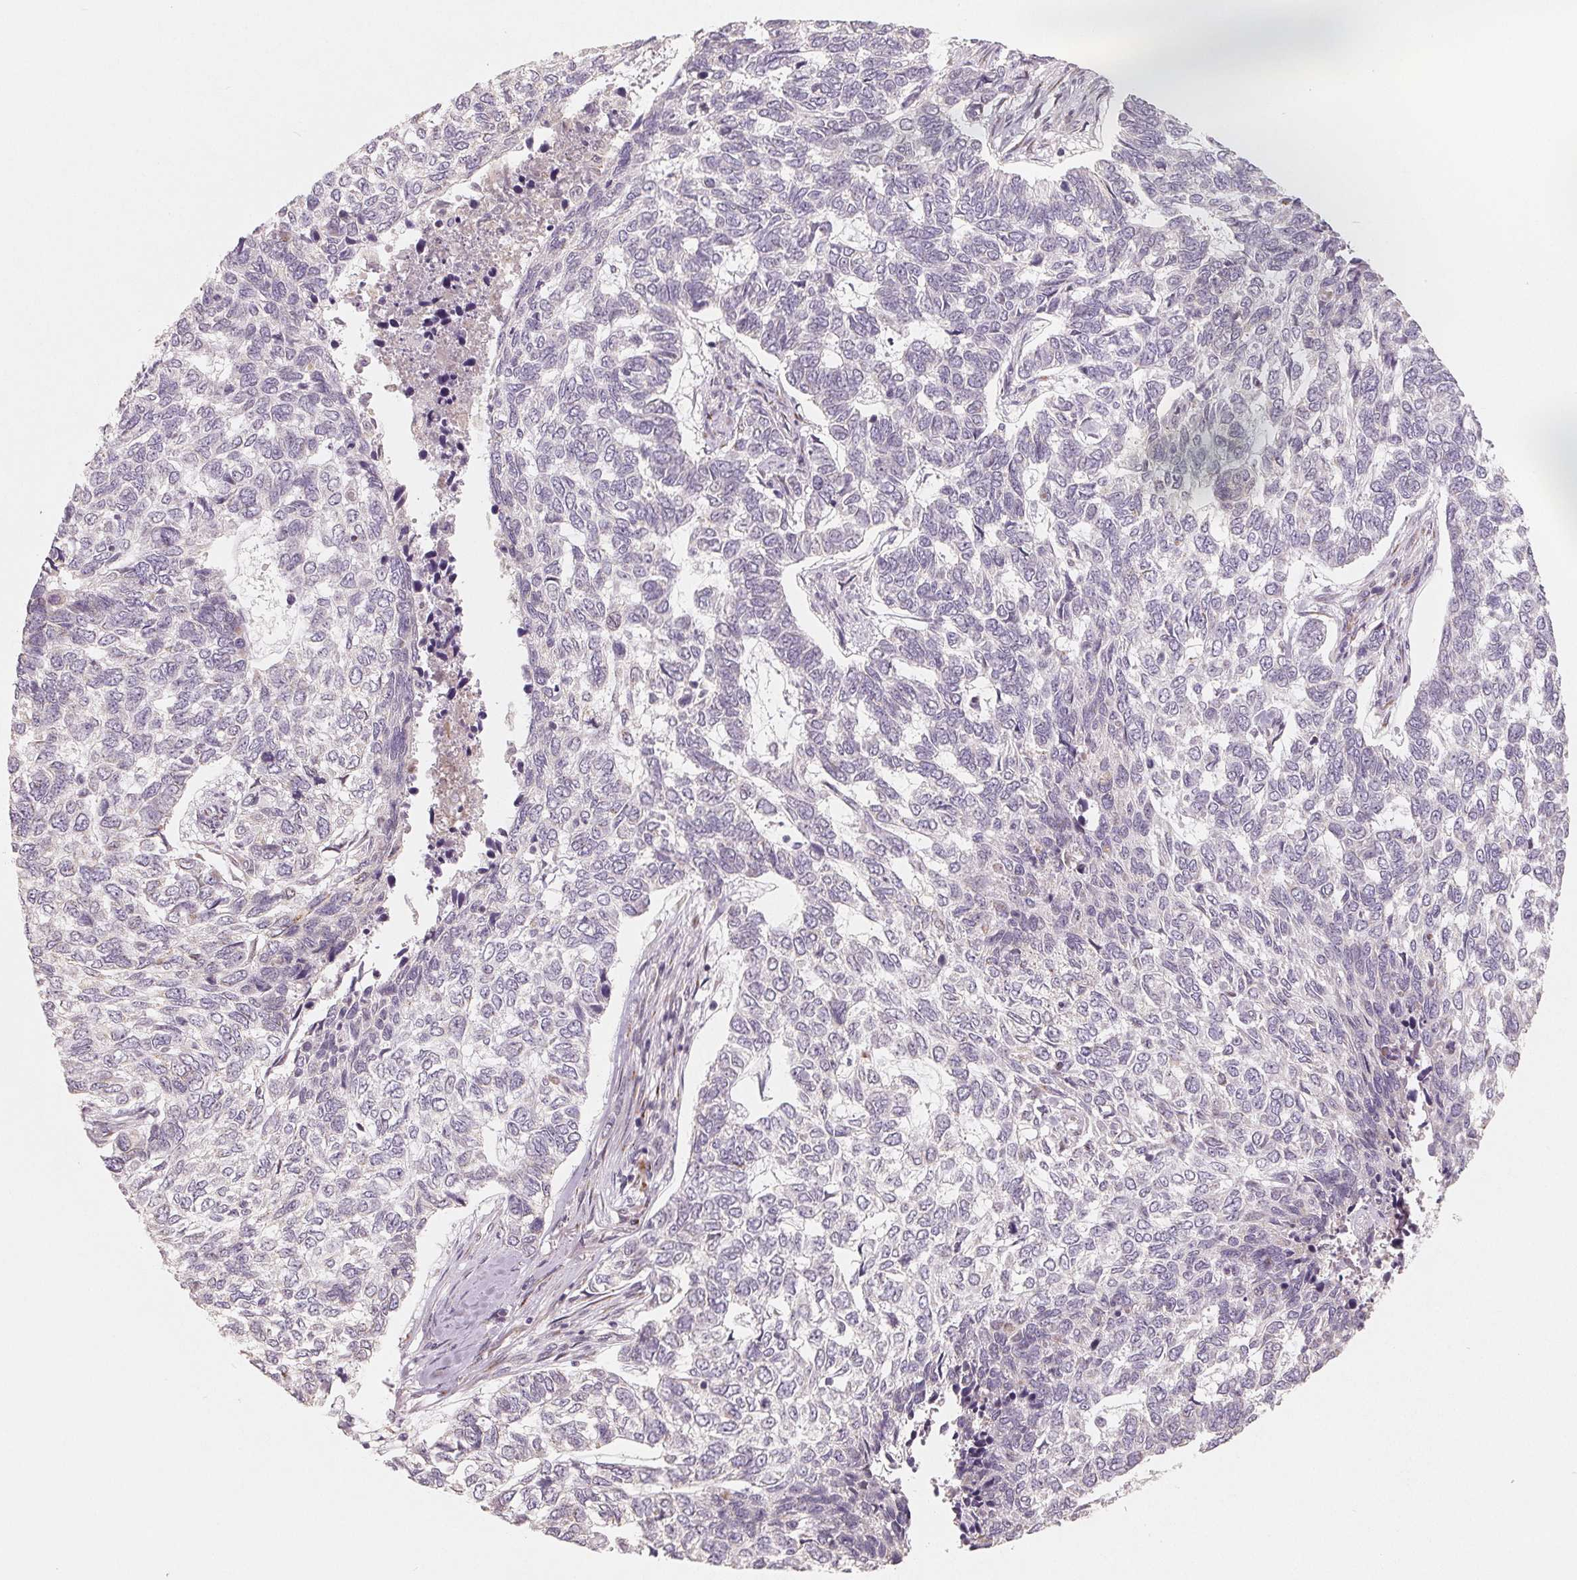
{"staining": {"intensity": "negative", "quantity": "none", "location": "none"}, "tissue": "skin cancer", "cell_type": "Tumor cells", "image_type": "cancer", "snomed": [{"axis": "morphology", "description": "Basal cell carcinoma"}, {"axis": "topography", "description": "Skin"}], "caption": "This is an IHC histopathology image of human skin cancer. There is no expression in tumor cells.", "gene": "TMSB15B", "patient": {"sex": "female", "age": 65}}